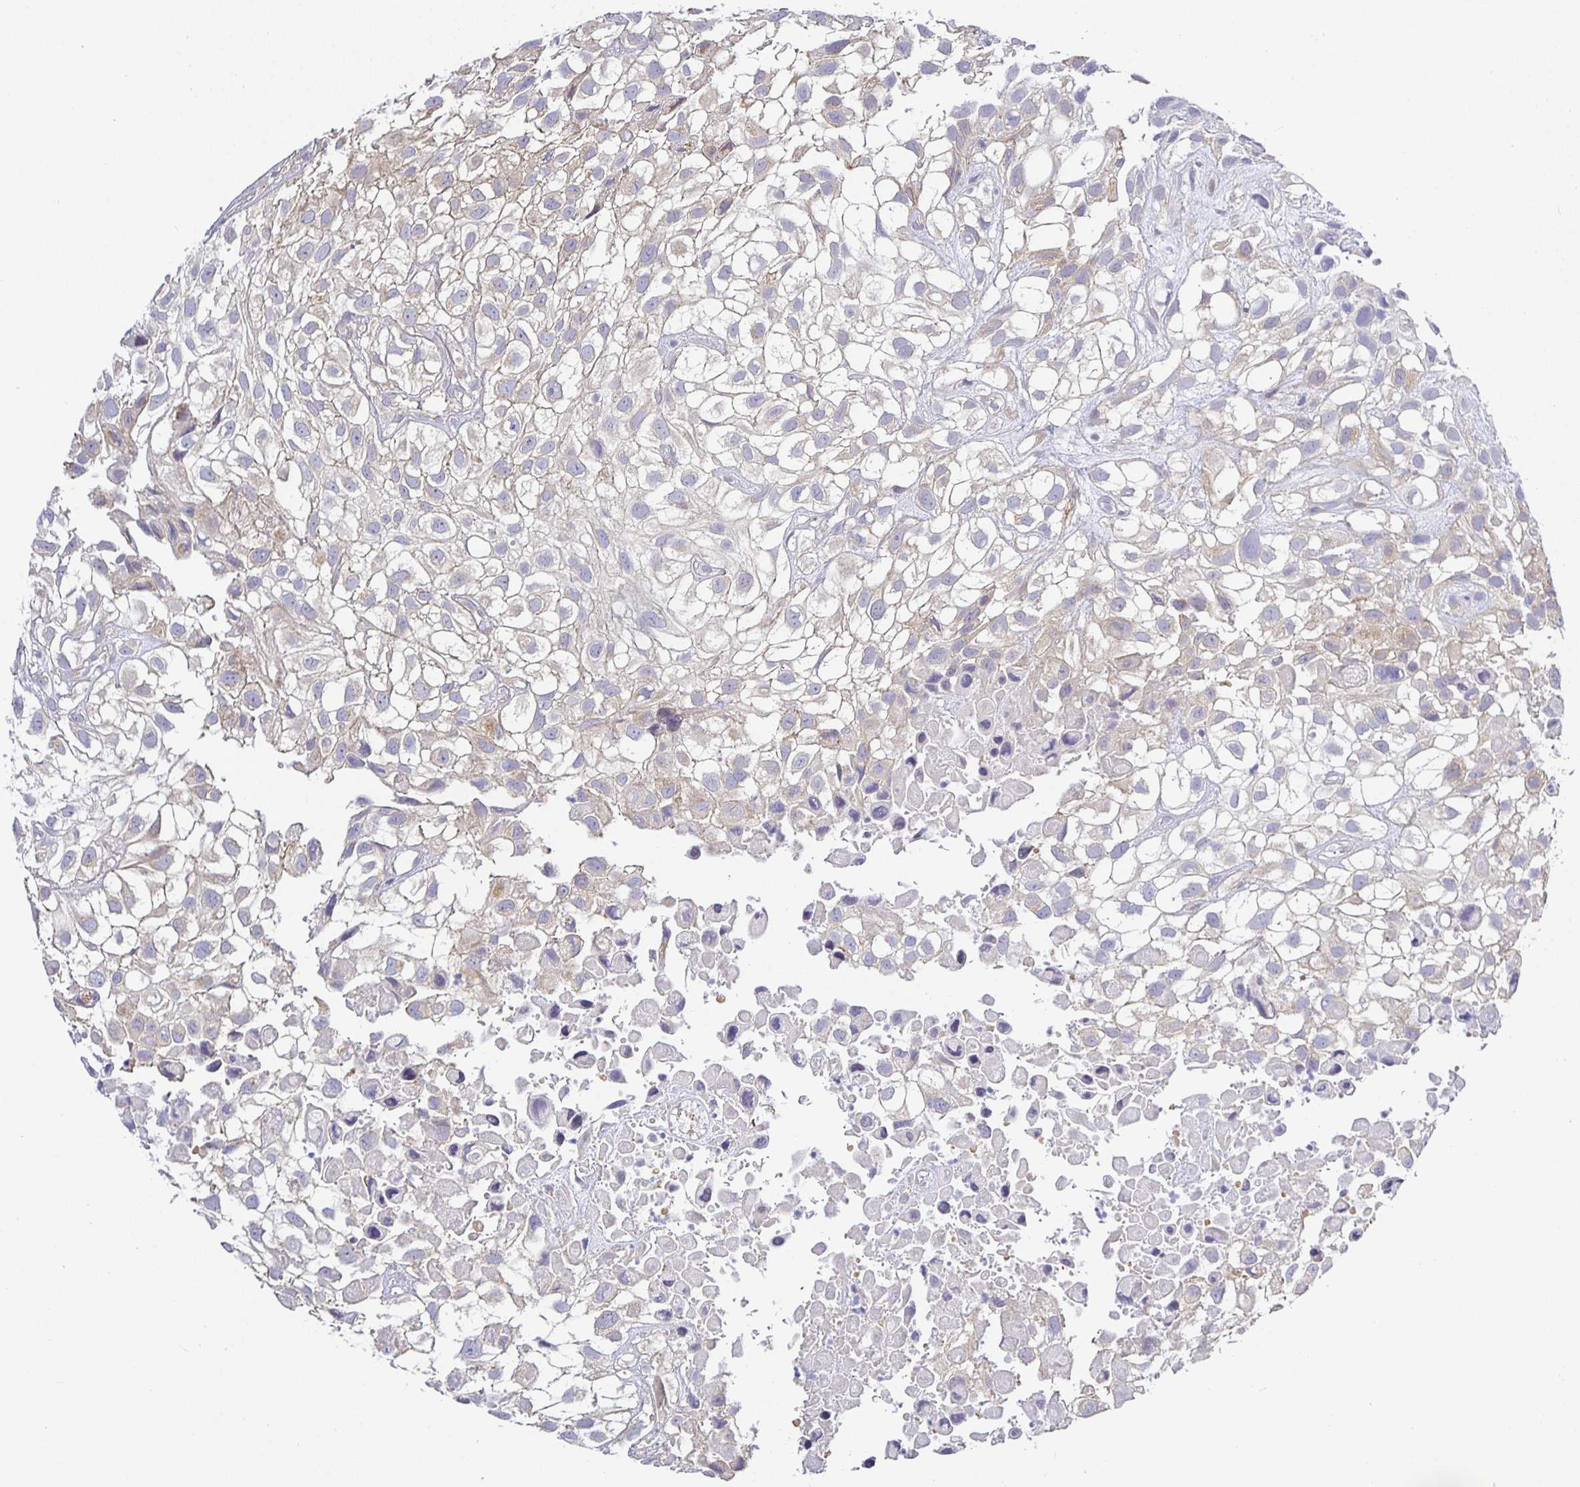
{"staining": {"intensity": "weak", "quantity": "<25%", "location": "cytoplasmic/membranous"}, "tissue": "urothelial cancer", "cell_type": "Tumor cells", "image_type": "cancer", "snomed": [{"axis": "morphology", "description": "Urothelial carcinoma, High grade"}, {"axis": "topography", "description": "Urinary bladder"}], "caption": "DAB immunohistochemical staining of human urothelial carcinoma (high-grade) exhibits no significant expression in tumor cells.", "gene": "OPALIN", "patient": {"sex": "male", "age": 56}}